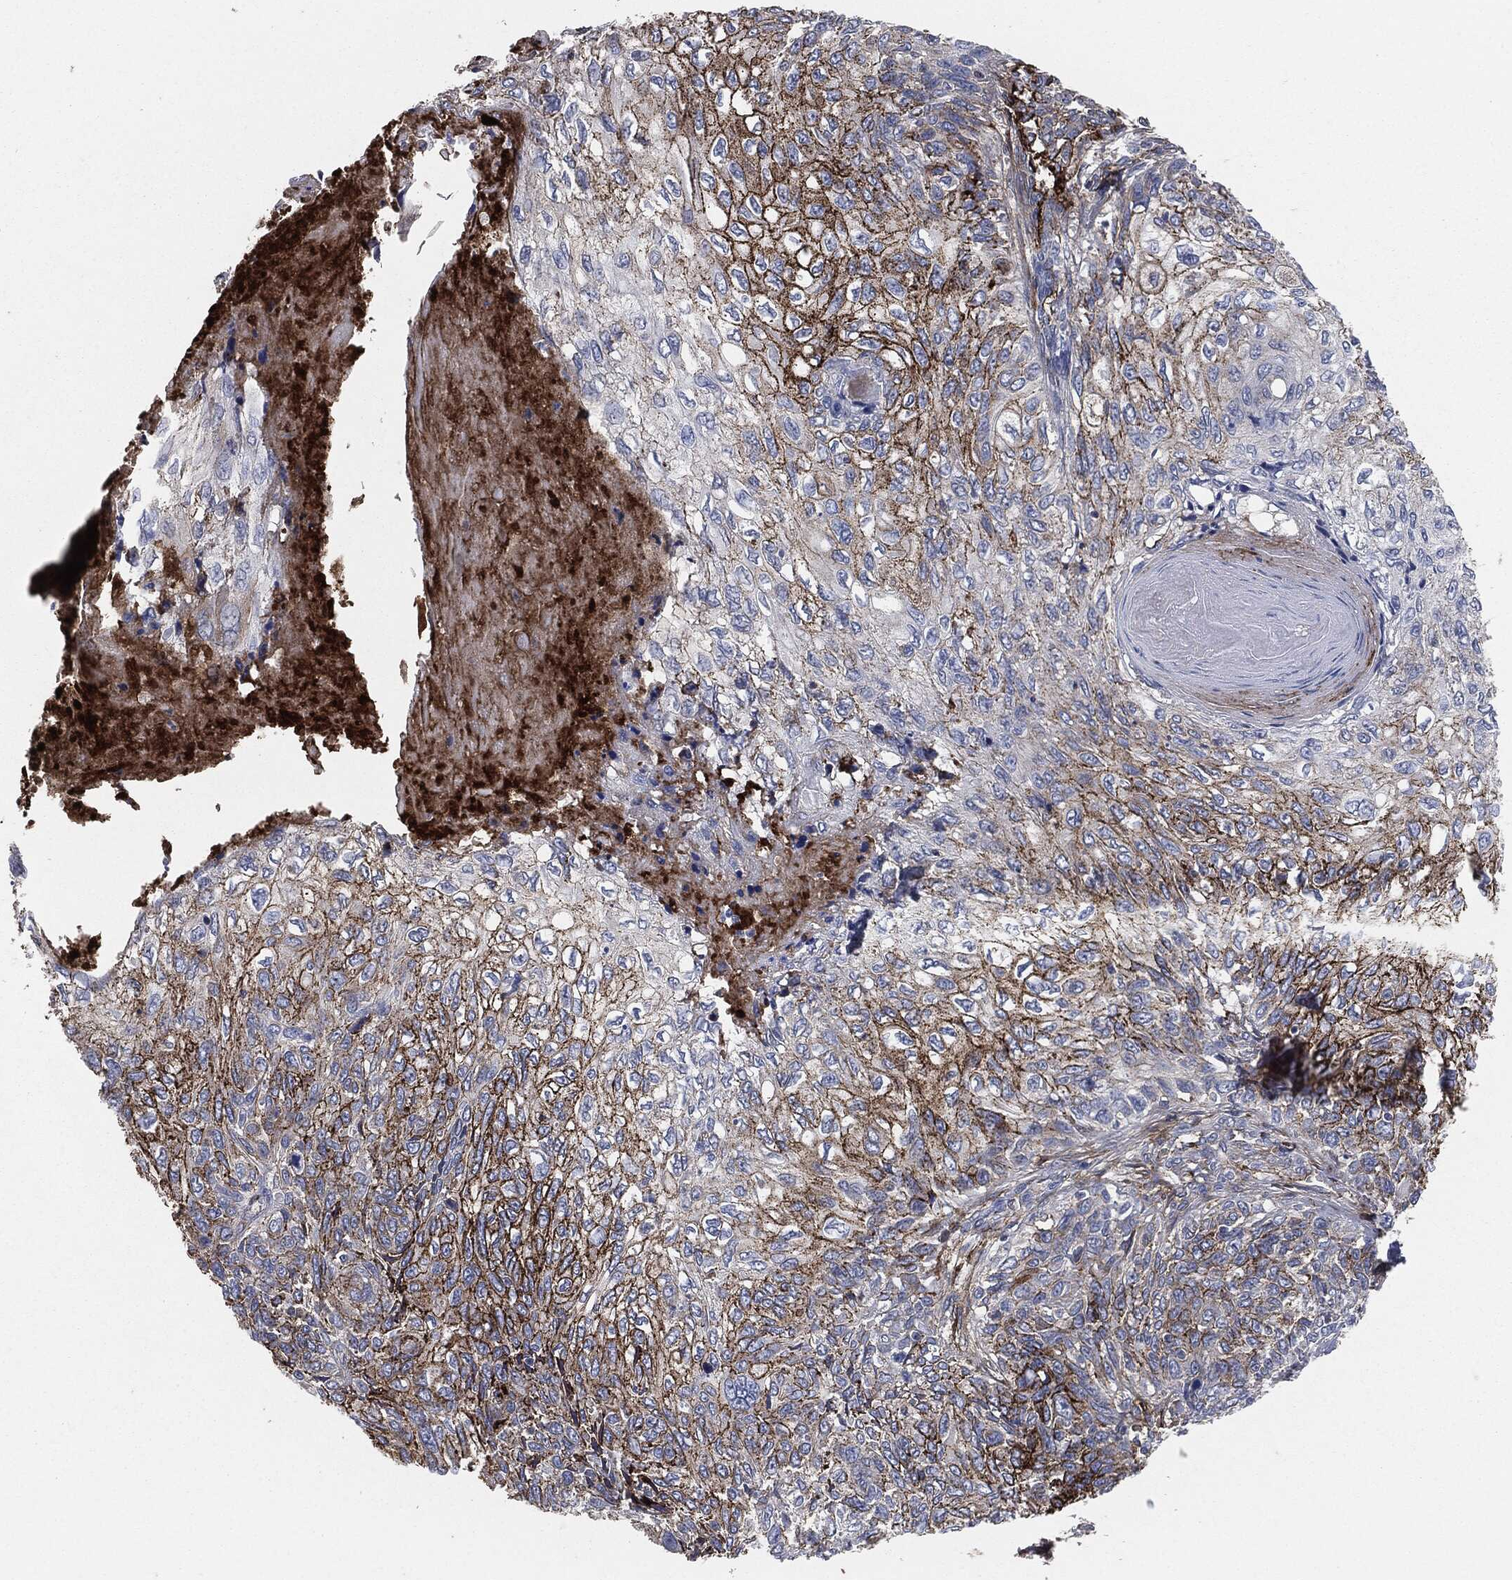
{"staining": {"intensity": "strong", "quantity": "25%-75%", "location": "cytoplasmic/membranous"}, "tissue": "skin cancer", "cell_type": "Tumor cells", "image_type": "cancer", "snomed": [{"axis": "morphology", "description": "Squamous cell carcinoma, NOS"}, {"axis": "topography", "description": "Skin"}], "caption": "Tumor cells display high levels of strong cytoplasmic/membranous expression in approximately 25%-75% of cells in human skin squamous cell carcinoma.", "gene": "APOB", "patient": {"sex": "male", "age": 92}}